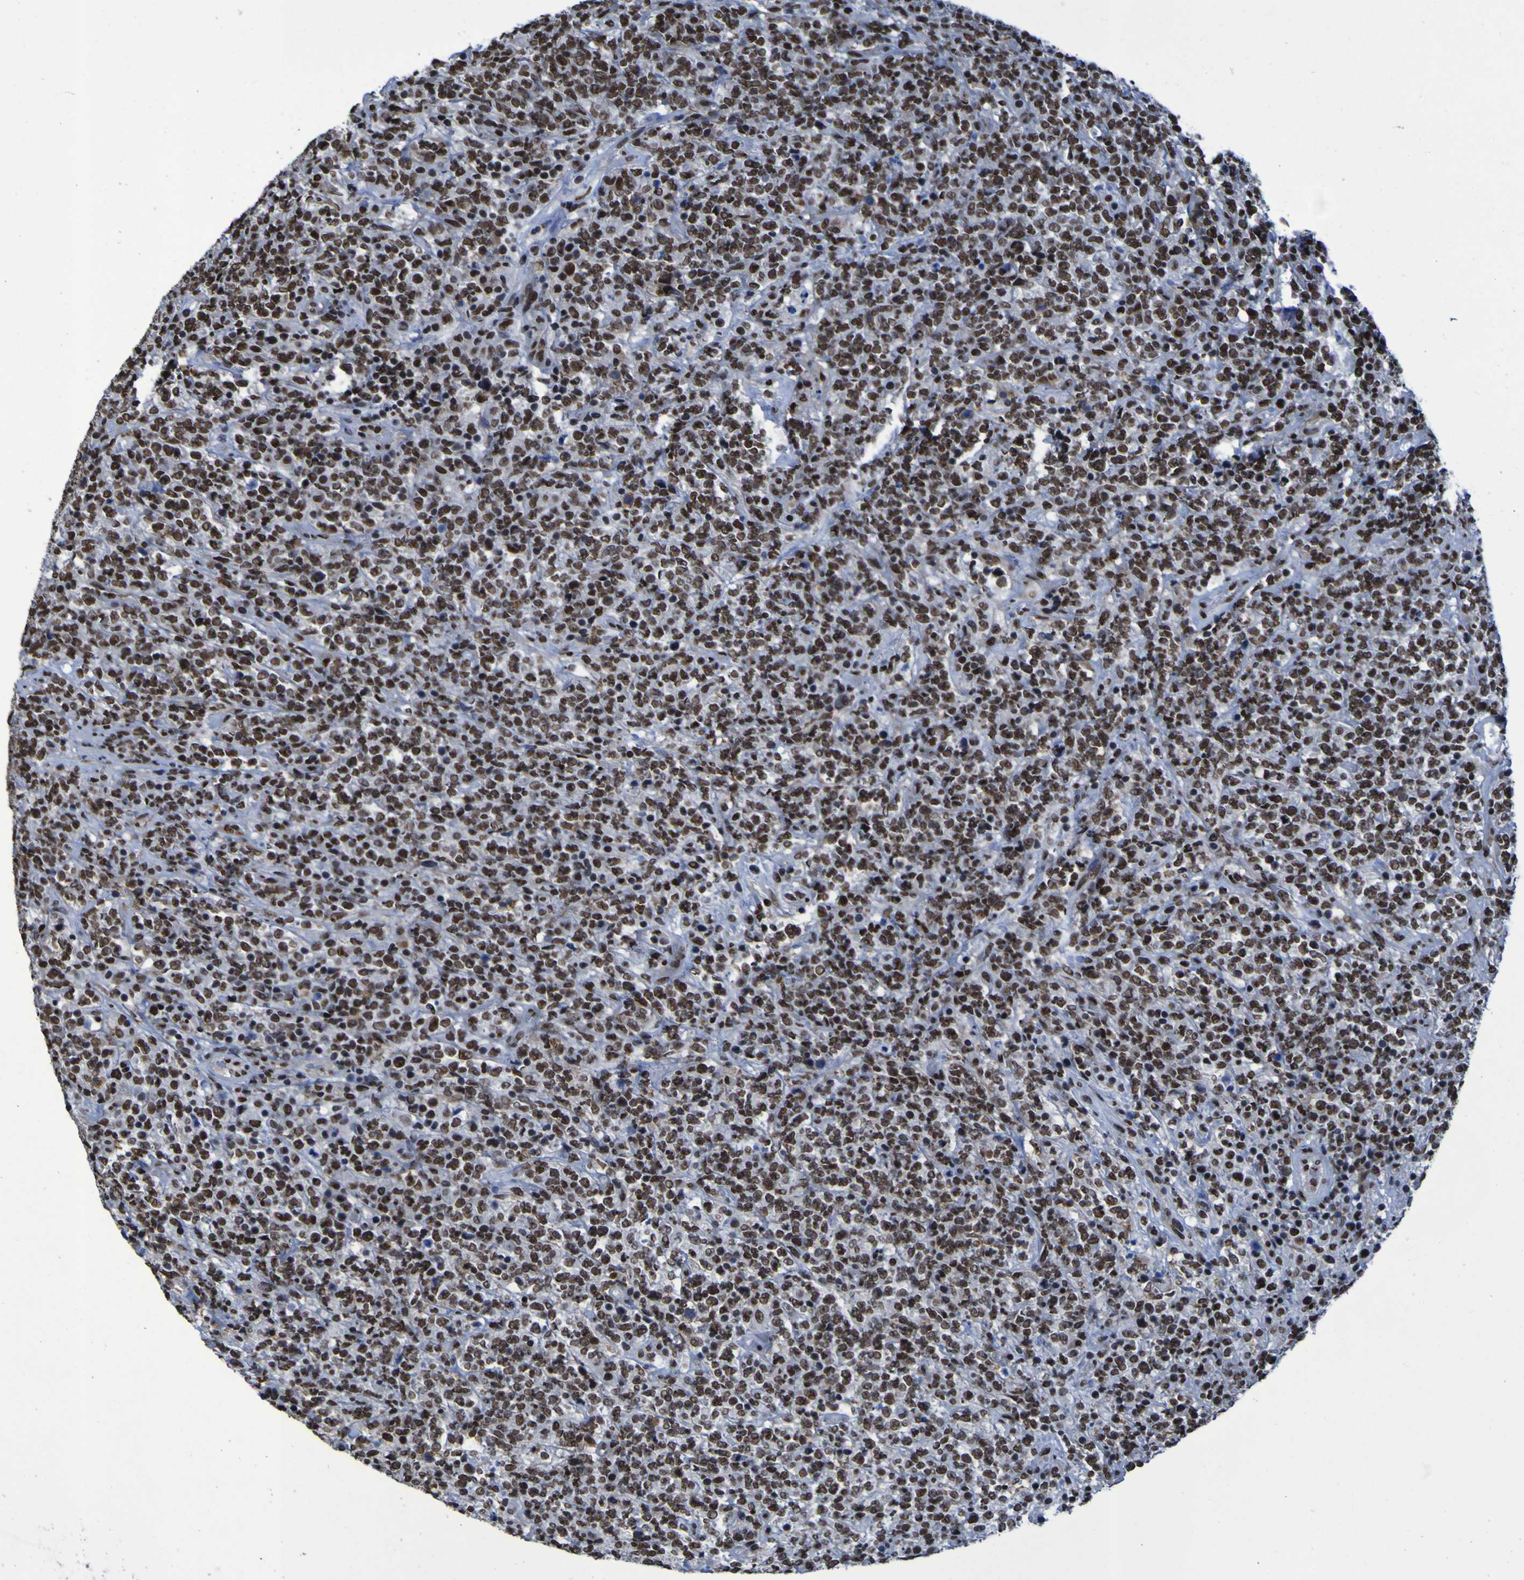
{"staining": {"intensity": "strong", "quantity": ">75%", "location": "cytoplasmic/membranous"}, "tissue": "lymphoma", "cell_type": "Tumor cells", "image_type": "cancer", "snomed": [{"axis": "morphology", "description": "Malignant lymphoma, non-Hodgkin's type, High grade"}, {"axis": "topography", "description": "Soft tissue"}], "caption": "A brown stain shows strong cytoplasmic/membranous positivity of a protein in lymphoma tumor cells.", "gene": "HNRNPR", "patient": {"sex": "male", "age": 18}}